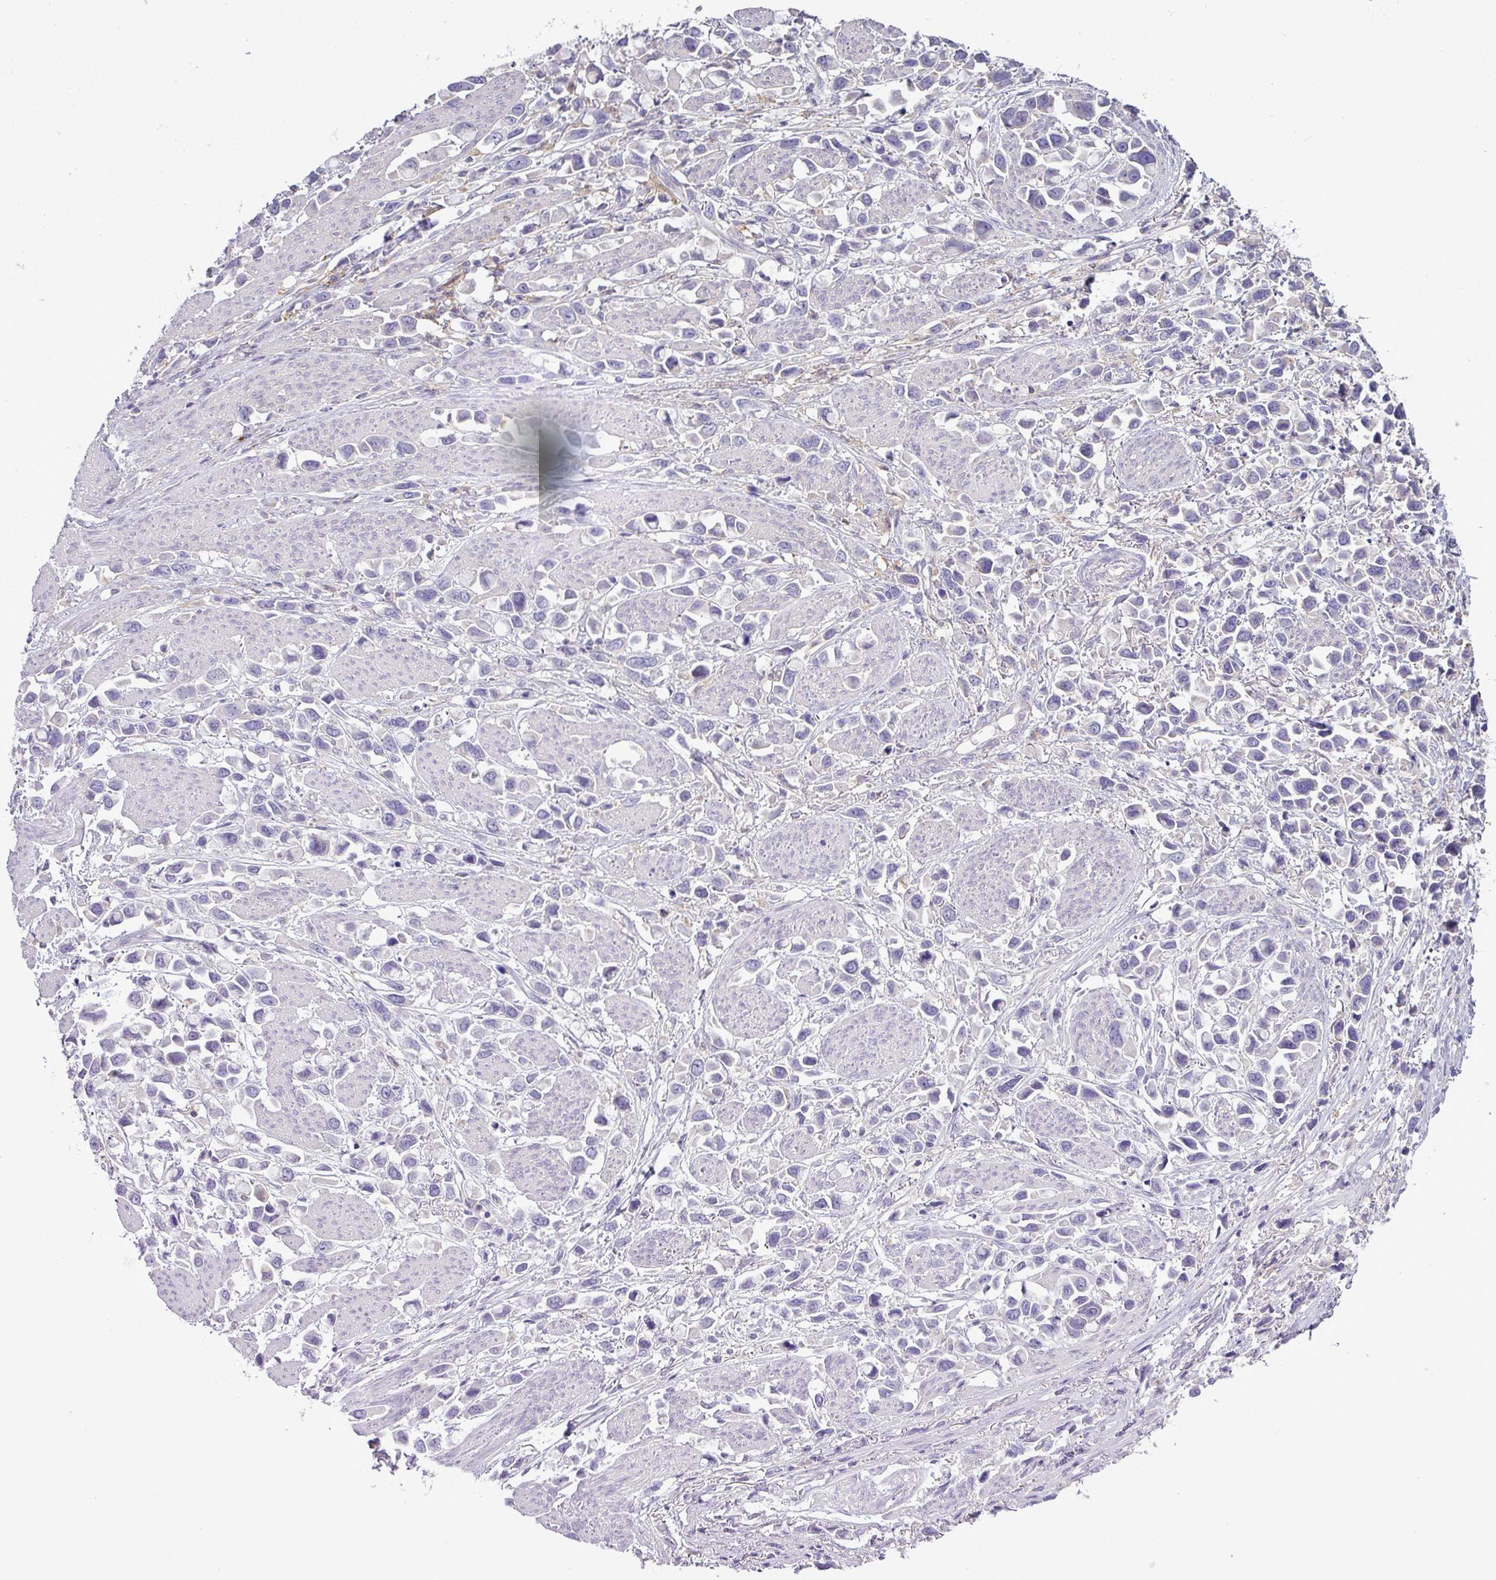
{"staining": {"intensity": "negative", "quantity": "none", "location": "none"}, "tissue": "stomach cancer", "cell_type": "Tumor cells", "image_type": "cancer", "snomed": [{"axis": "morphology", "description": "Adenocarcinoma, NOS"}, {"axis": "topography", "description": "Stomach"}], "caption": "Stomach cancer stained for a protein using immunohistochemistry (IHC) shows no expression tumor cells.", "gene": "STAT5A", "patient": {"sex": "female", "age": 81}}